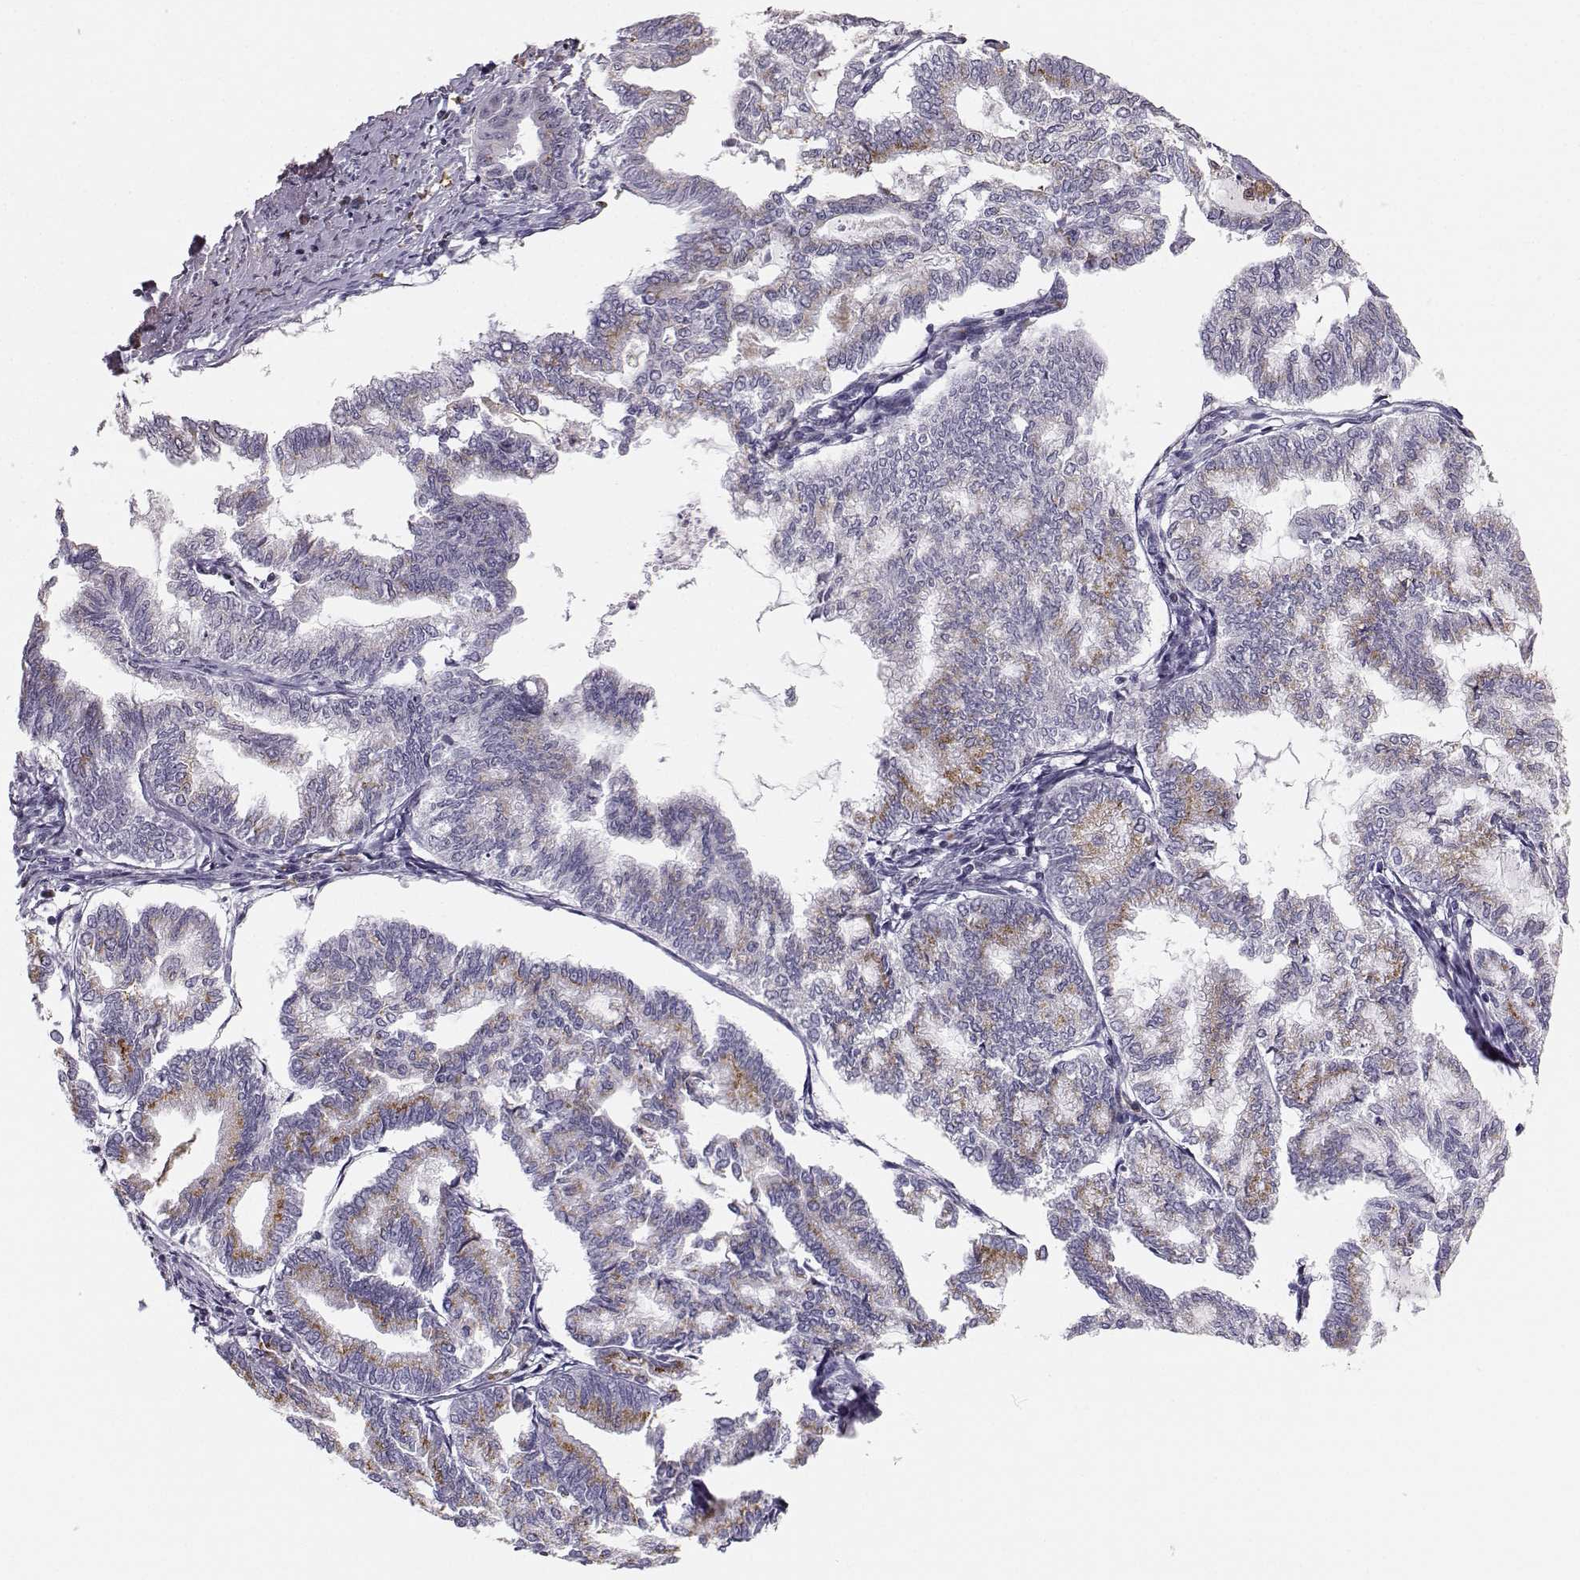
{"staining": {"intensity": "moderate", "quantity": "25%-75%", "location": "cytoplasmic/membranous"}, "tissue": "endometrial cancer", "cell_type": "Tumor cells", "image_type": "cancer", "snomed": [{"axis": "morphology", "description": "Adenocarcinoma, NOS"}, {"axis": "topography", "description": "Endometrium"}], "caption": "The photomicrograph demonstrates immunohistochemical staining of endometrial cancer. There is moderate cytoplasmic/membranous expression is present in approximately 25%-75% of tumor cells.", "gene": "HTR7", "patient": {"sex": "female", "age": 79}}